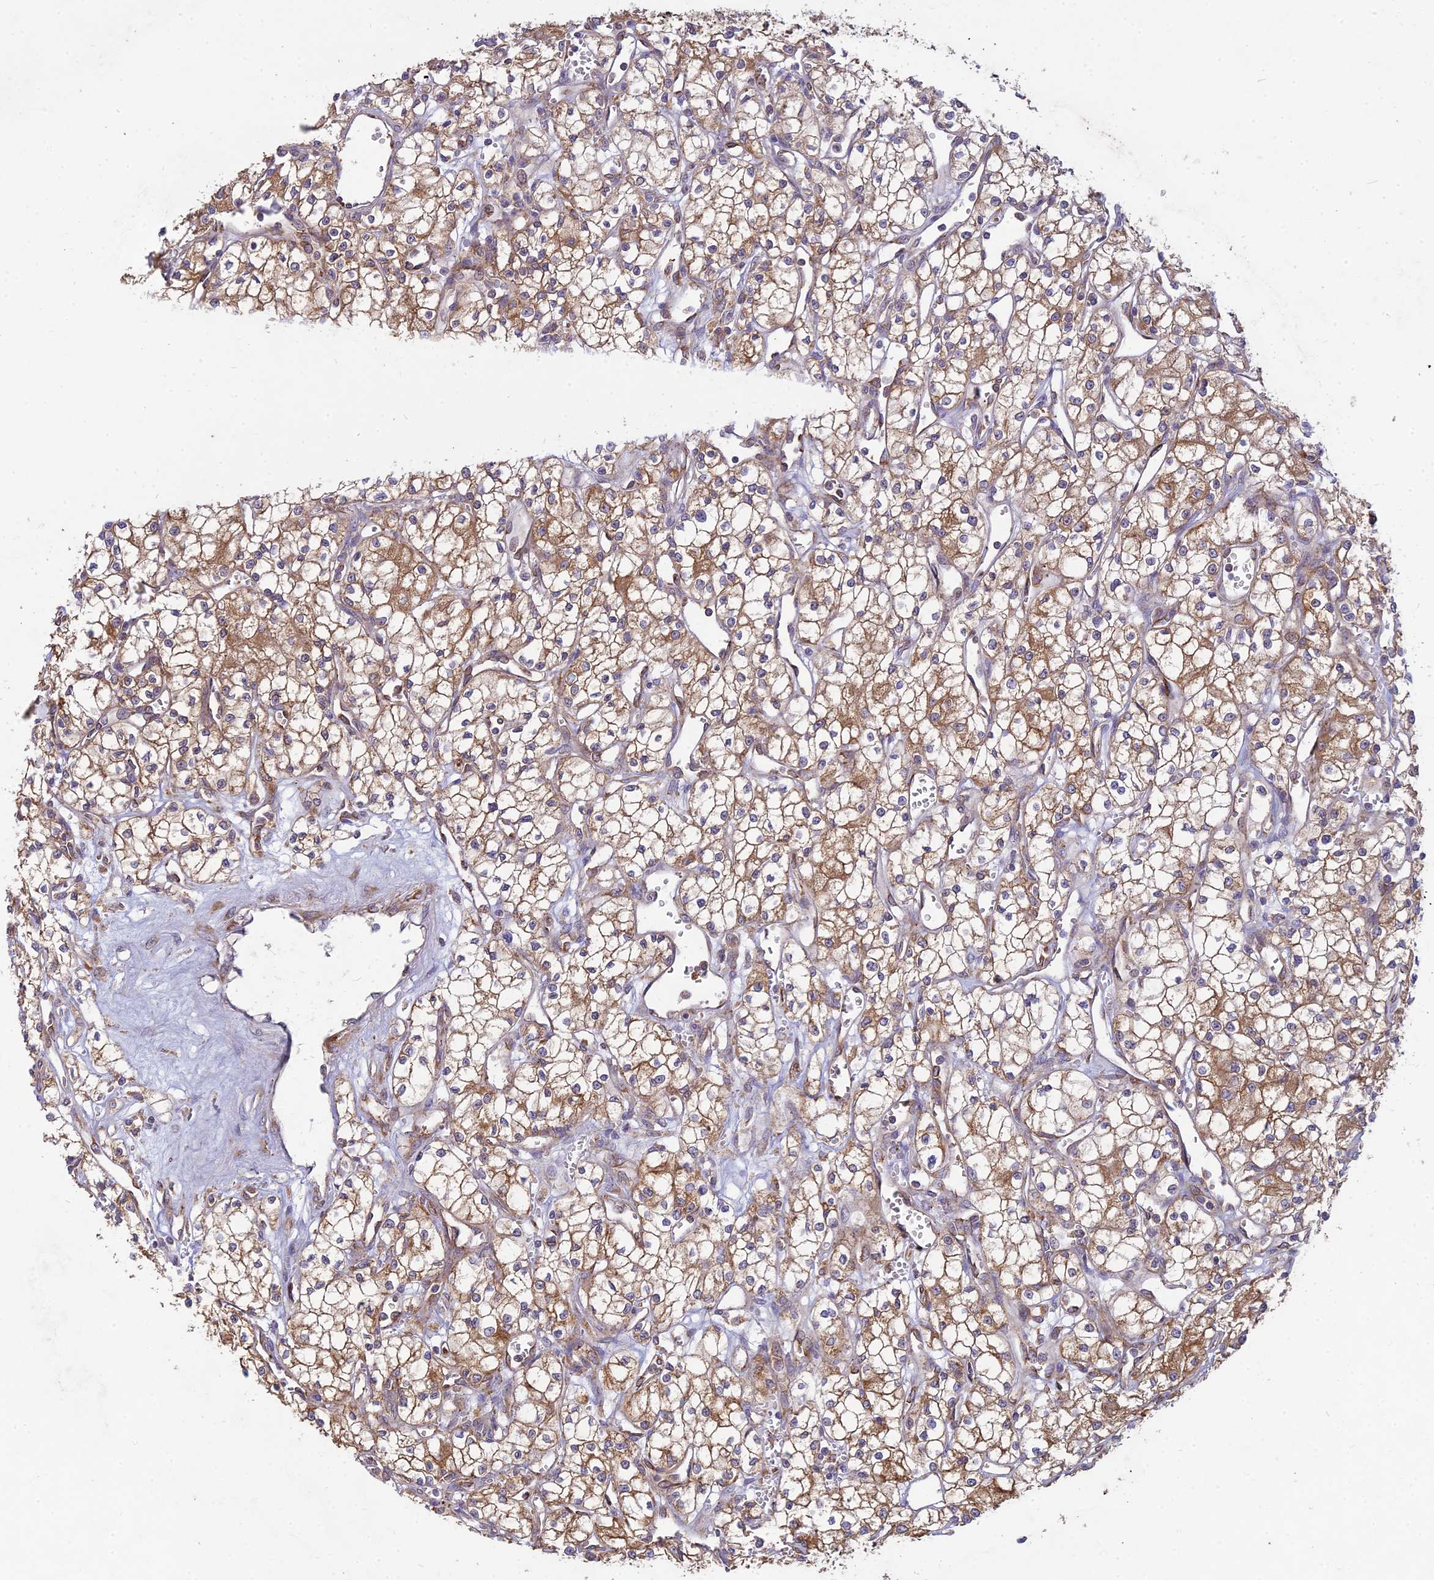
{"staining": {"intensity": "moderate", "quantity": "25%-75%", "location": "cytoplasmic/membranous"}, "tissue": "renal cancer", "cell_type": "Tumor cells", "image_type": "cancer", "snomed": [{"axis": "morphology", "description": "Adenocarcinoma, NOS"}, {"axis": "topography", "description": "Kidney"}], "caption": "Immunohistochemistry photomicrograph of neoplastic tissue: renal cancer (adenocarcinoma) stained using IHC displays medium levels of moderate protein expression localized specifically in the cytoplasmic/membranous of tumor cells, appearing as a cytoplasmic/membranous brown color.", "gene": "NXNL2", "patient": {"sex": "male", "age": 59}}